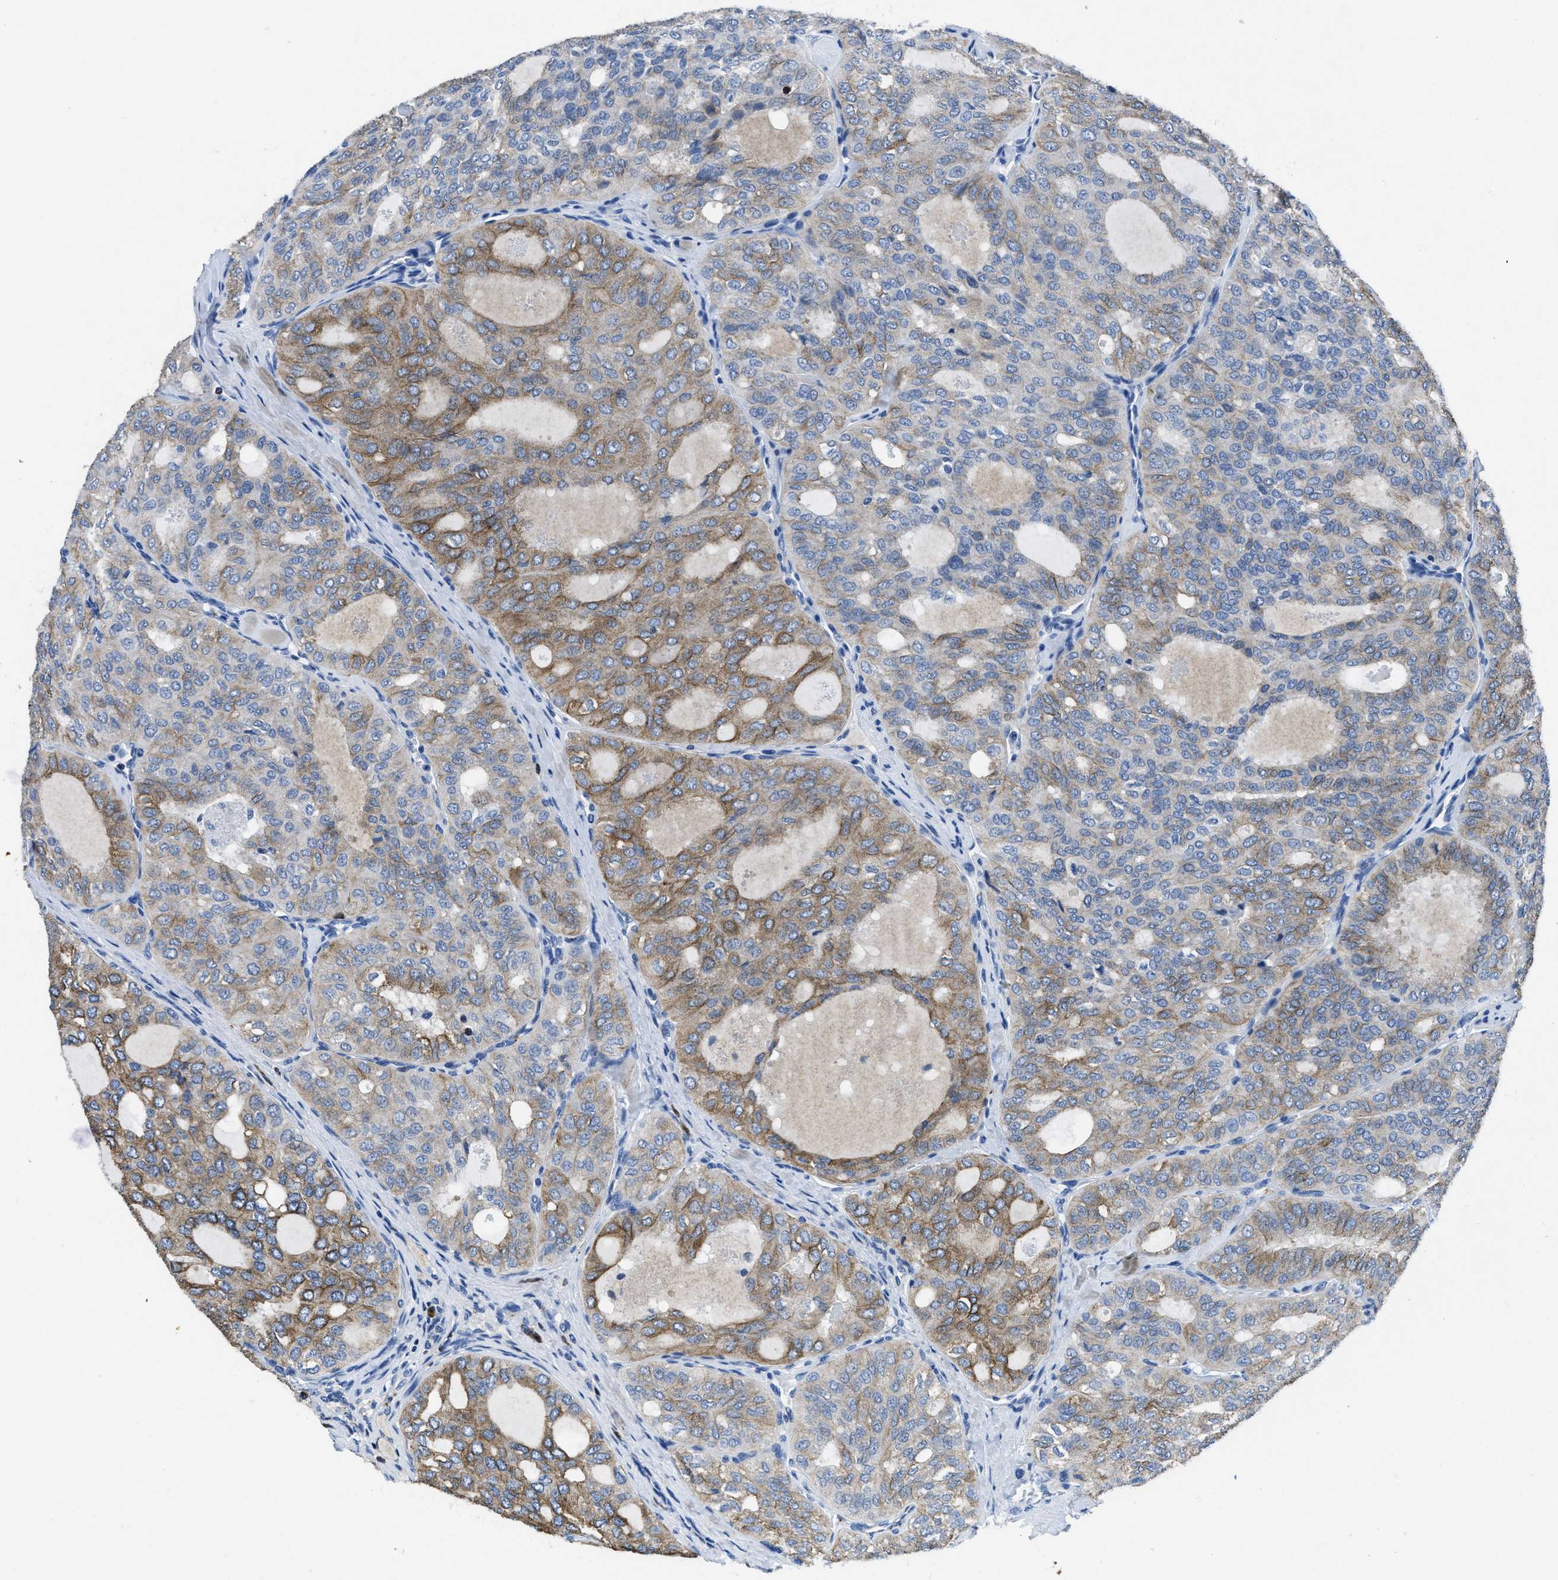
{"staining": {"intensity": "moderate", "quantity": "25%-75%", "location": "cytoplasmic/membranous"}, "tissue": "thyroid cancer", "cell_type": "Tumor cells", "image_type": "cancer", "snomed": [{"axis": "morphology", "description": "Follicular adenoma carcinoma, NOS"}, {"axis": "topography", "description": "Thyroid gland"}], "caption": "Human thyroid cancer (follicular adenoma carcinoma) stained with a brown dye shows moderate cytoplasmic/membranous positive expression in about 25%-75% of tumor cells.", "gene": "ITGA3", "patient": {"sex": "male", "age": 75}}